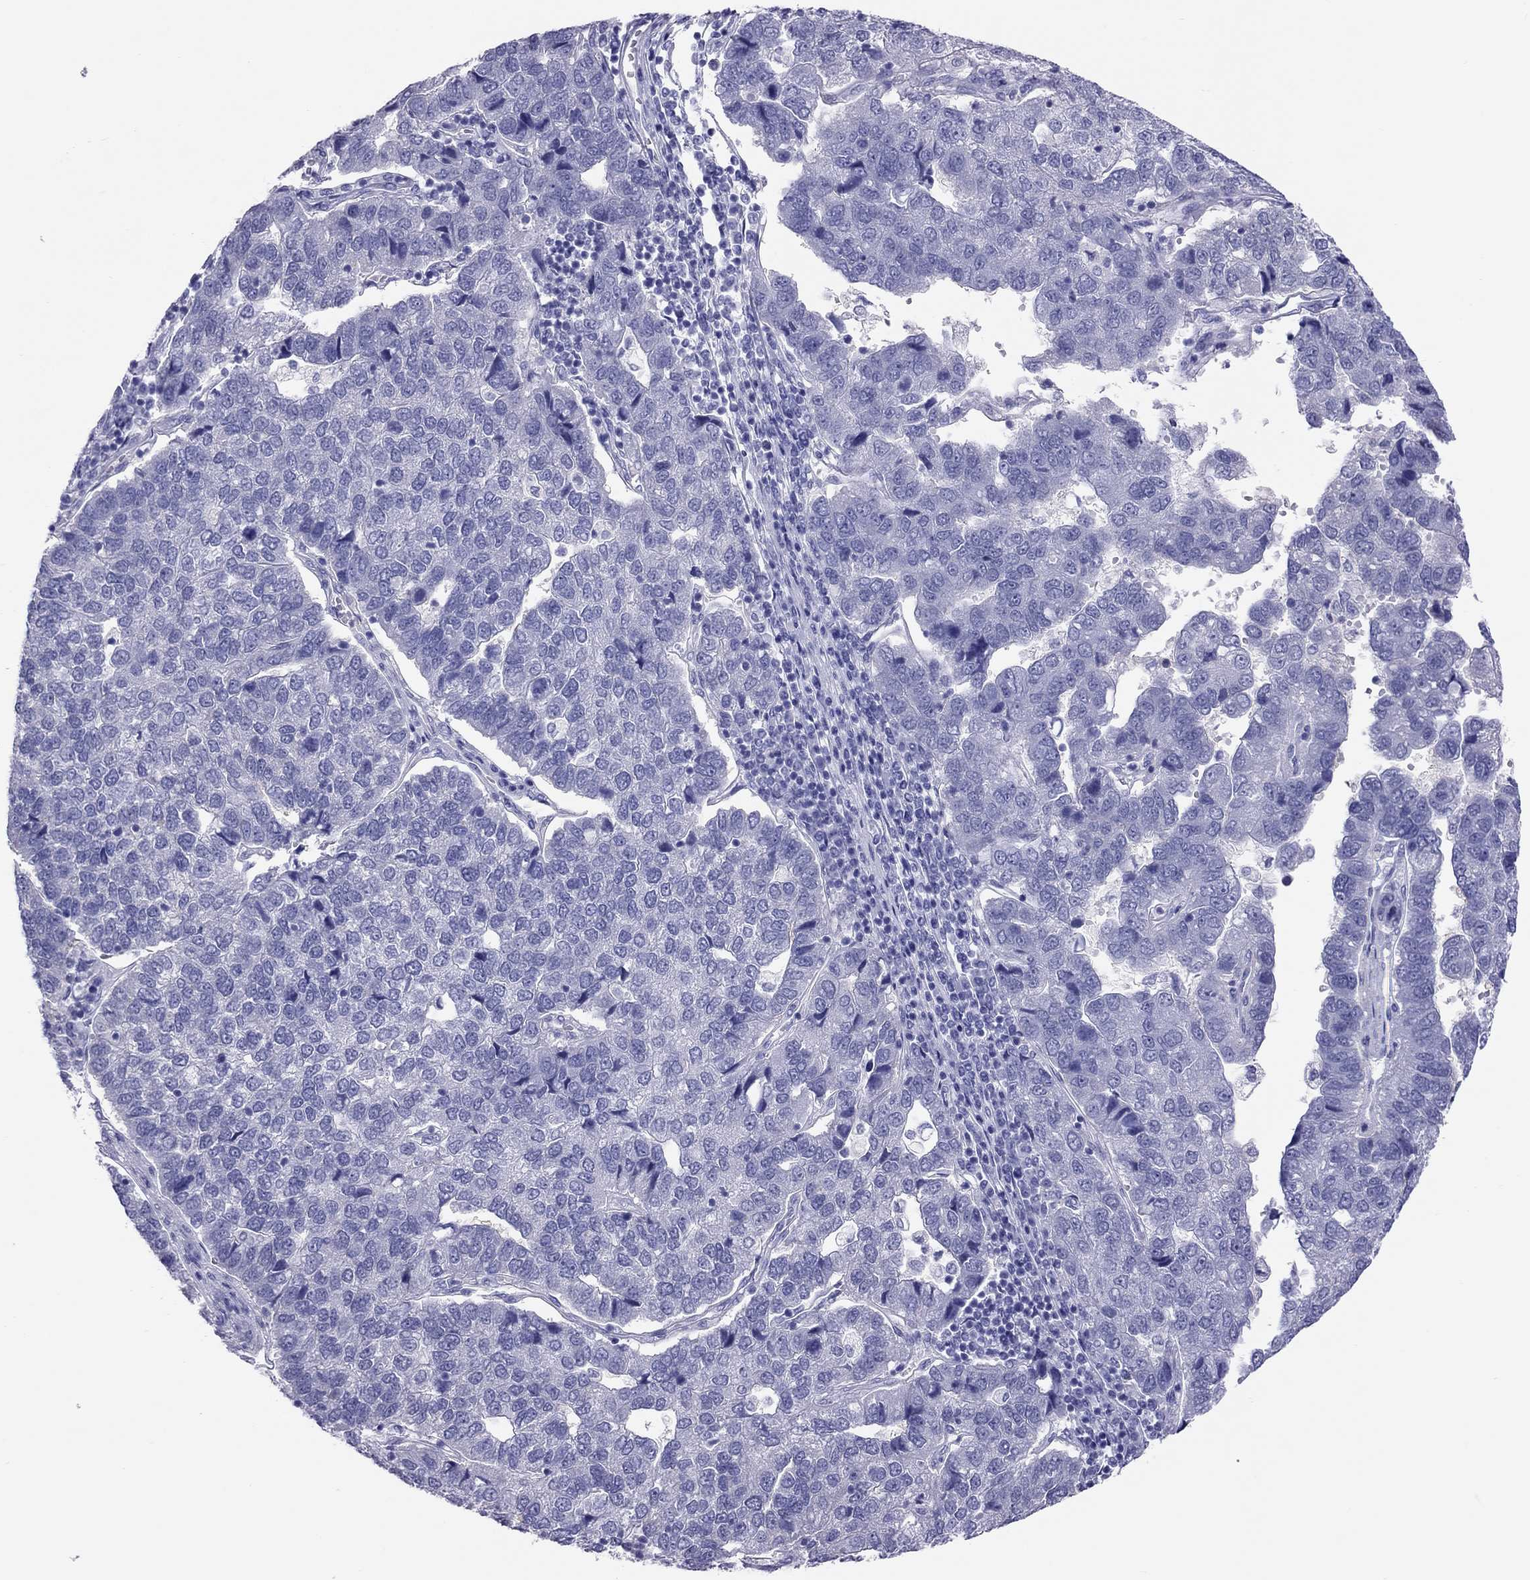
{"staining": {"intensity": "negative", "quantity": "none", "location": "none"}, "tissue": "pancreatic cancer", "cell_type": "Tumor cells", "image_type": "cancer", "snomed": [{"axis": "morphology", "description": "Adenocarcinoma, NOS"}, {"axis": "topography", "description": "Pancreas"}], "caption": "Tumor cells show no significant expression in pancreatic adenocarcinoma.", "gene": "PSMB11", "patient": {"sex": "female", "age": 61}}